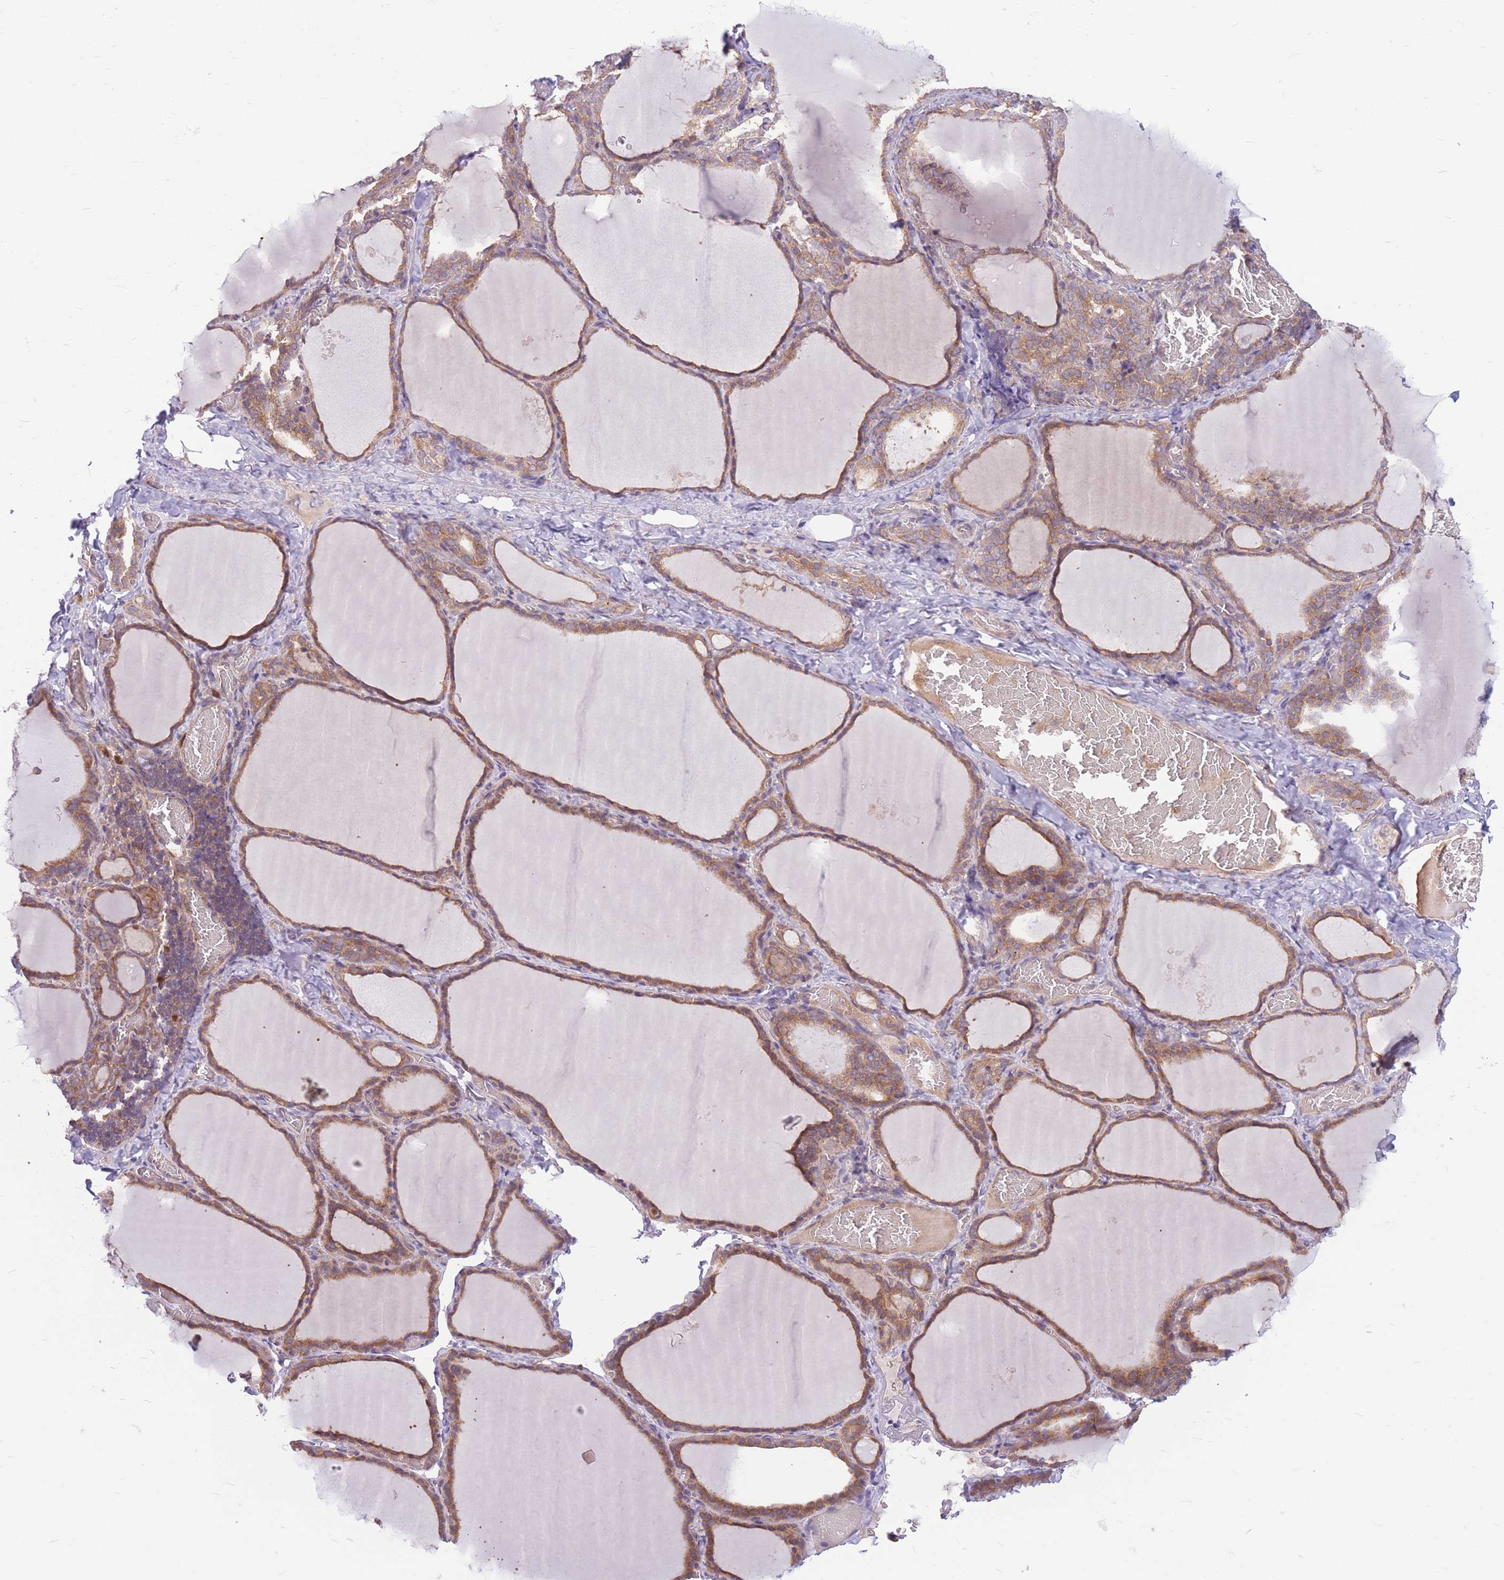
{"staining": {"intensity": "moderate", "quantity": ">75%", "location": "cytoplasmic/membranous"}, "tissue": "thyroid gland", "cell_type": "Glandular cells", "image_type": "normal", "snomed": [{"axis": "morphology", "description": "Normal tissue, NOS"}, {"axis": "topography", "description": "Thyroid gland"}], "caption": "The photomicrograph reveals staining of unremarkable thyroid gland, revealing moderate cytoplasmic/membranous protein positivity (brown color) within glandular cells. (DAB IHC with brightfield microscopy, high magnification).", "gene": "GMNN", "patient": {"sex": "female", "age": 39}}